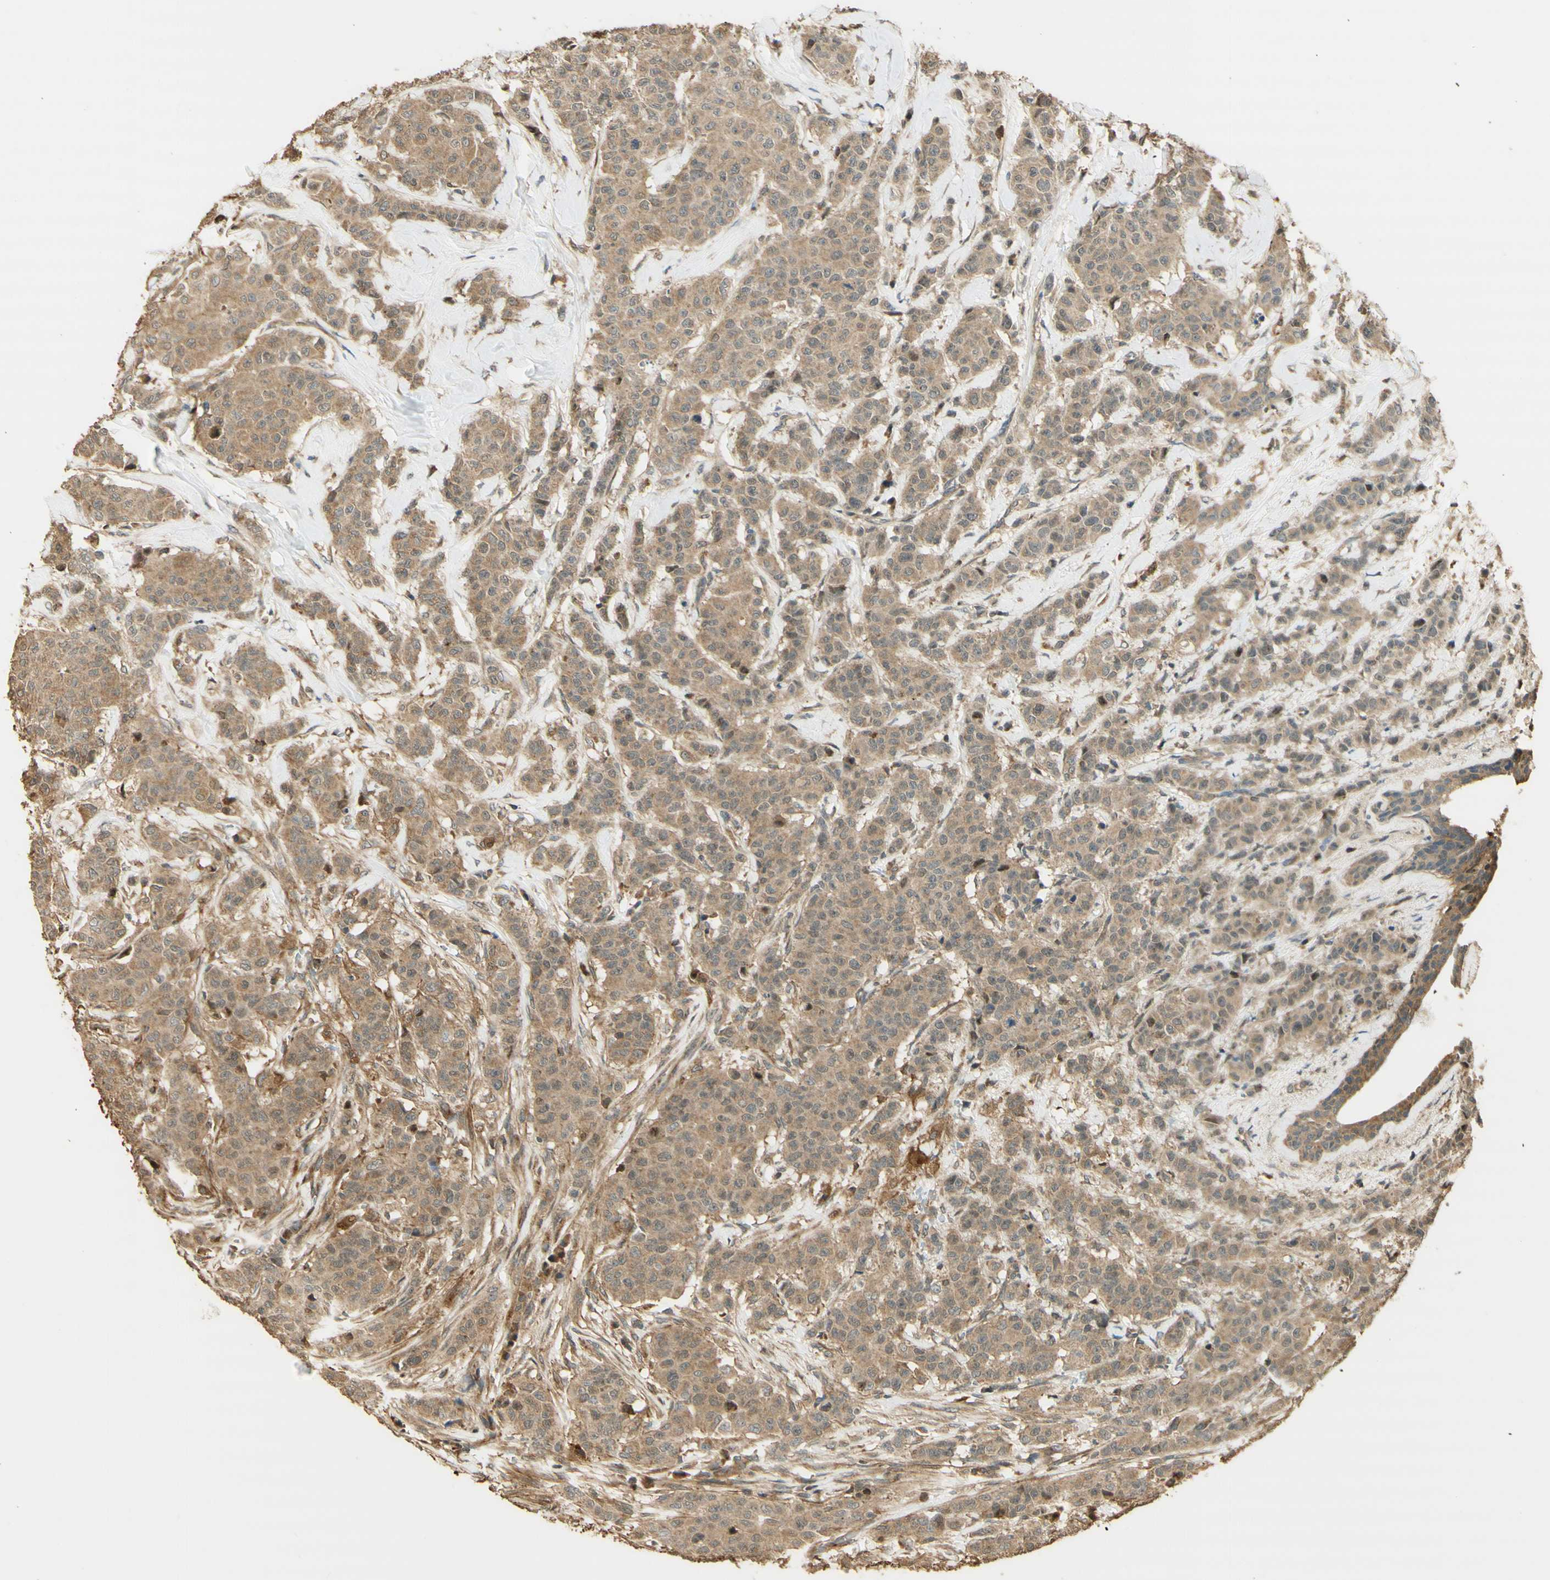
{"staining": {"intensity": "weak", "quantity": ">75%", "location": "cytoplasmic/membranous"}, "tissue": "breast cancer", "cell_type": "Tumor cells", "image_type": "cancer", "snomed": [{"axis": "morphology", "description": "Normal tissue, NOS"}, {"axis": "morphology", "description": "Duct carcinoma"}, {"axis": "topography", "description": "Breast"}], "caption": "Human infiltrating ductal carcinoma (breast) stained with a protein marker shows weak staining in tumor cells.", "gene": "AGER", "patient": {"sex": "female", "age": 40}}